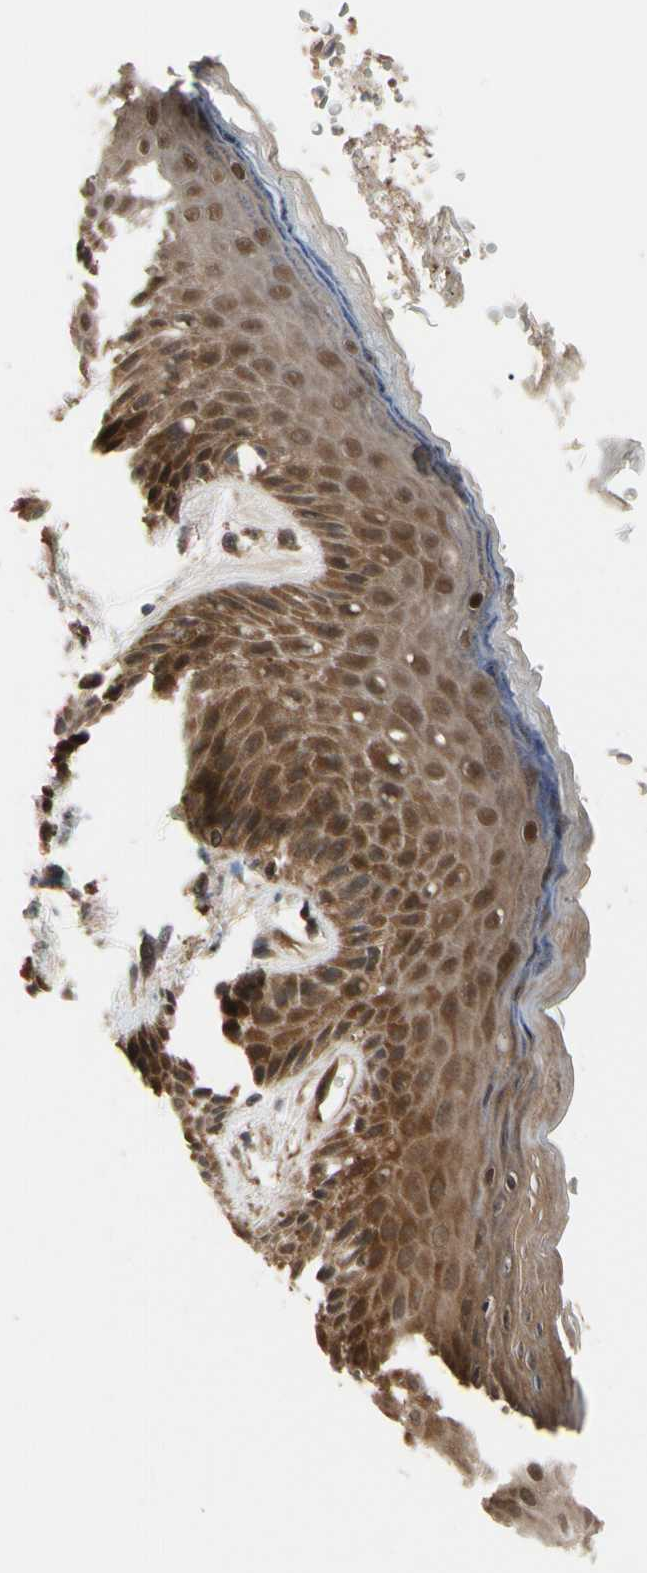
{"staining": {"intensity": "strong", "quantity": ">75%", "location": "cytoplasmic/membranous,nuclear"}, "tissue": "skin", "cell_type": "Epidermal cells", "image_type": "normal", "snomed": [{"axis": "morphology", "description": "Normal tissue, NOS"}, {"axis": "topography", "description": "Anal"}], "caption": "Strong cytoplasmic/membranous,nuclear positivity for a protein is present in approximately >75% of epidermal cells of normal skin using immunohistochemistry.", "gene": "CYTIP", "patient": {"sex": "female", "age": 46}}